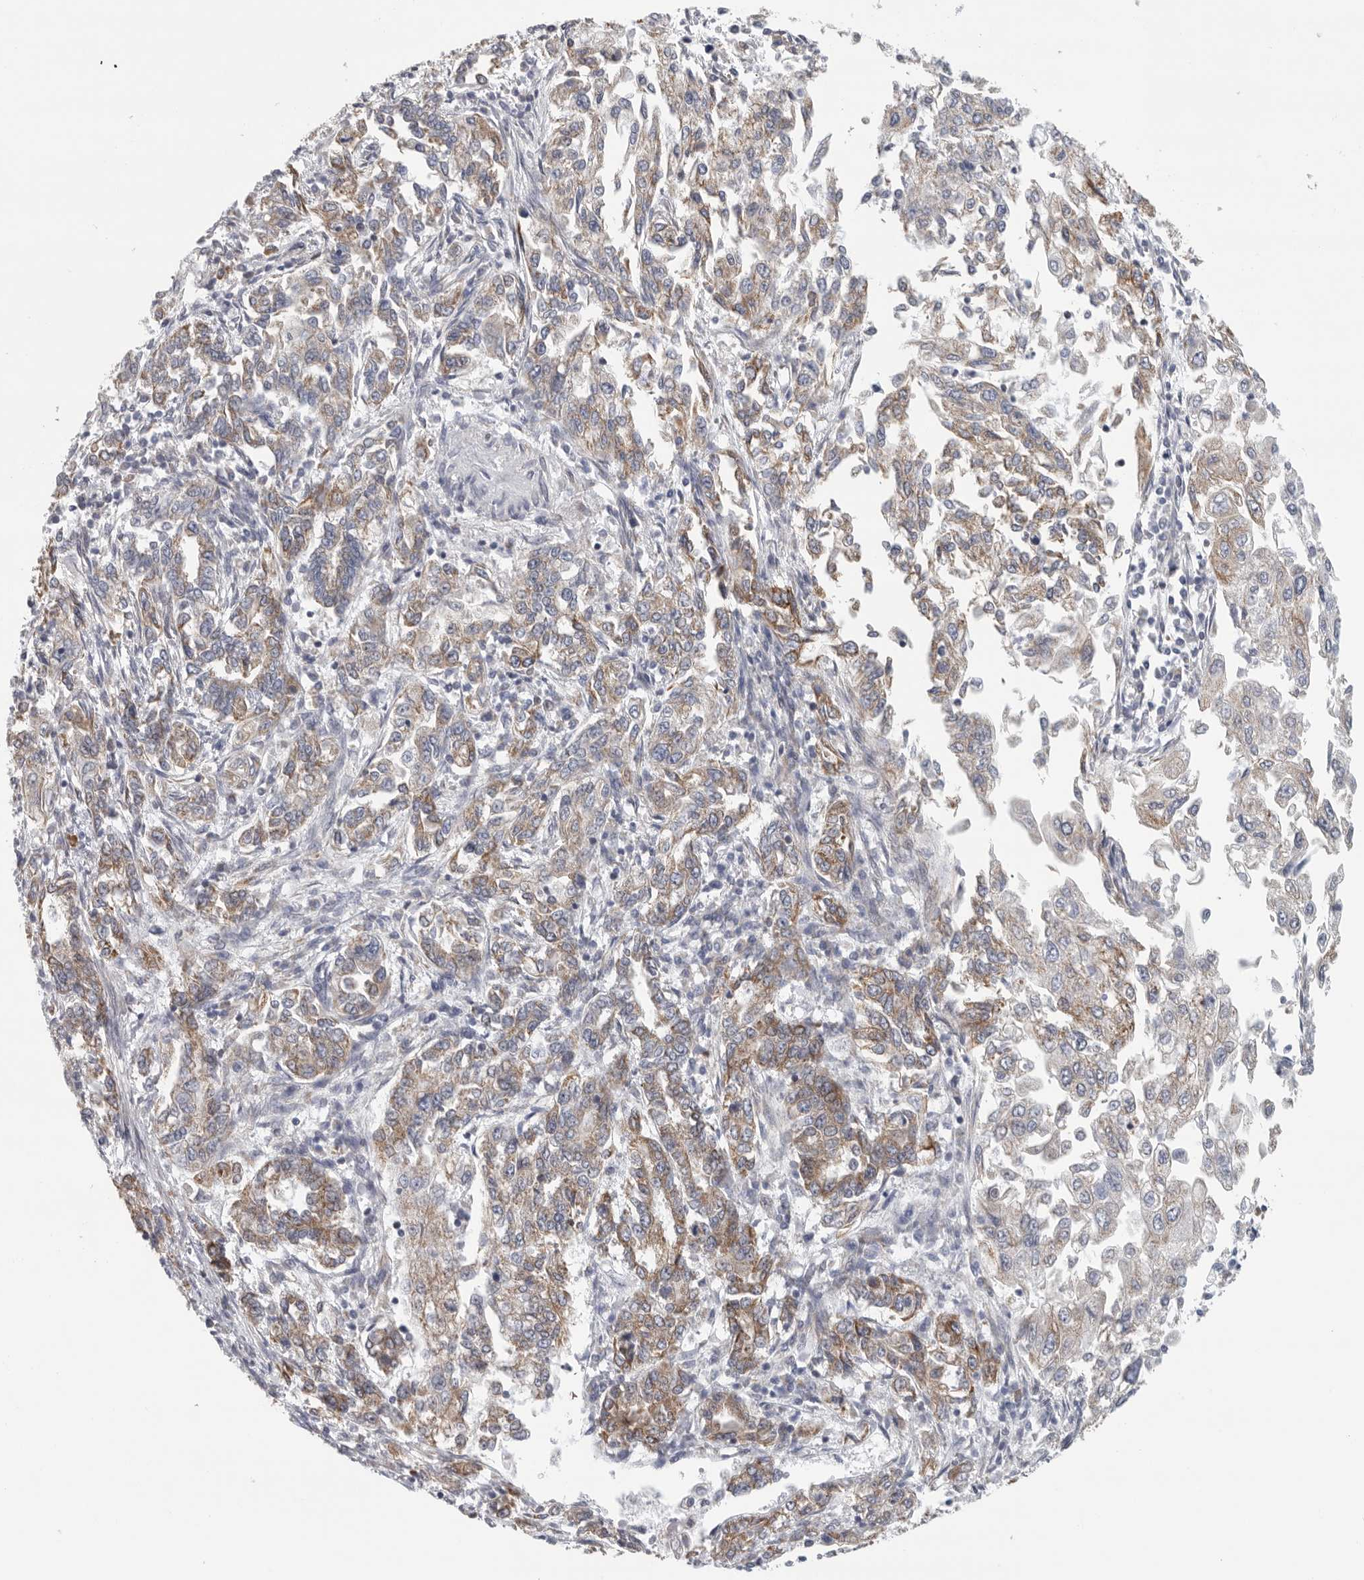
{"staining": {"intensity": "weak", "quantity": ">75%", "location": "cytoplasmic/membranous"}, "tissue": "endometrial cancer", "cell_type": "Tumor cells", "image_type": "cancer", "snomed": [{"axis": "morphology", "description": "Adenocarcinoma, NOS"}, {"axis": "topography", "description": "Endometrium"}], "caption": "Weak cytoplasmic/membranous protein positivity is appreciated in about >75% of tumor cells in endometrial cancer. Nuclei are stained in blue.", "gene": "FKBP8", "patient": {"sex": "female", "age": 49}}